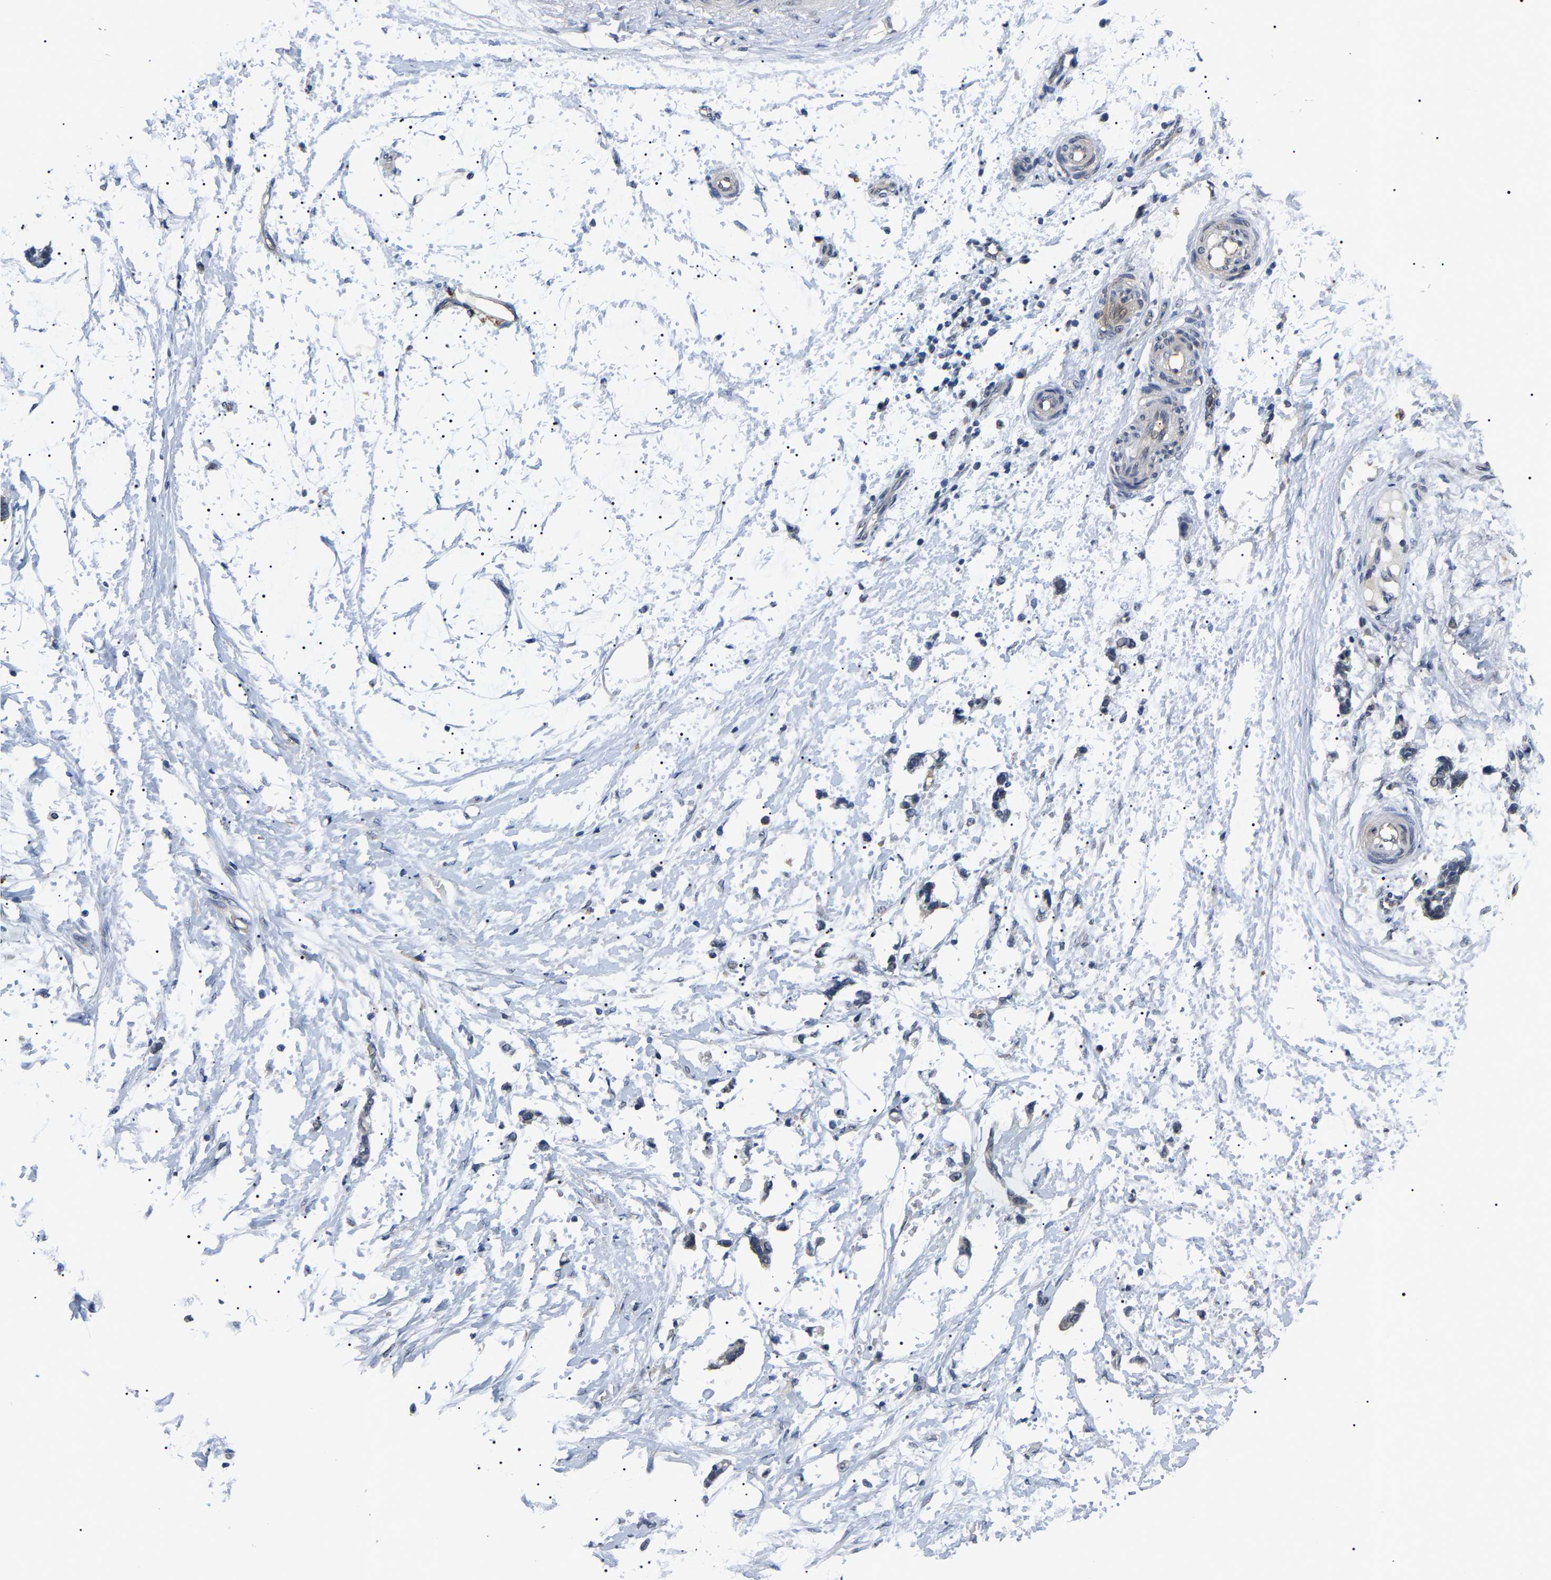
{"staining": {"intensity": "weak", "quantity": ">75%", "location": "cytoplasmic/membranous"}, "tissue": "adipose tissue", "cell_type": "Adipocytes", "image_type": "normal", "snomed": [{"axis": "morphology", "description": "Normal tissue, NOS"}, {"axis": "morphology", "description": "Adenocarcinoma, NOS"}, {"axis": "topography", "description": "Colon"}, {"axis": "topography", "description": "Peripheral nerve tissue"}], "caption": "Adipose tissue stained for a protein reveals weak cytoplasmic/membranous positivity in adipocytes. The protein of interest is stained brown, and the nuclei are stained in blue (DAB IHC with brightfield microscopy, high magnification).", "gene": "PSMD8", "patient": {"sex": "male", "age": 14}}